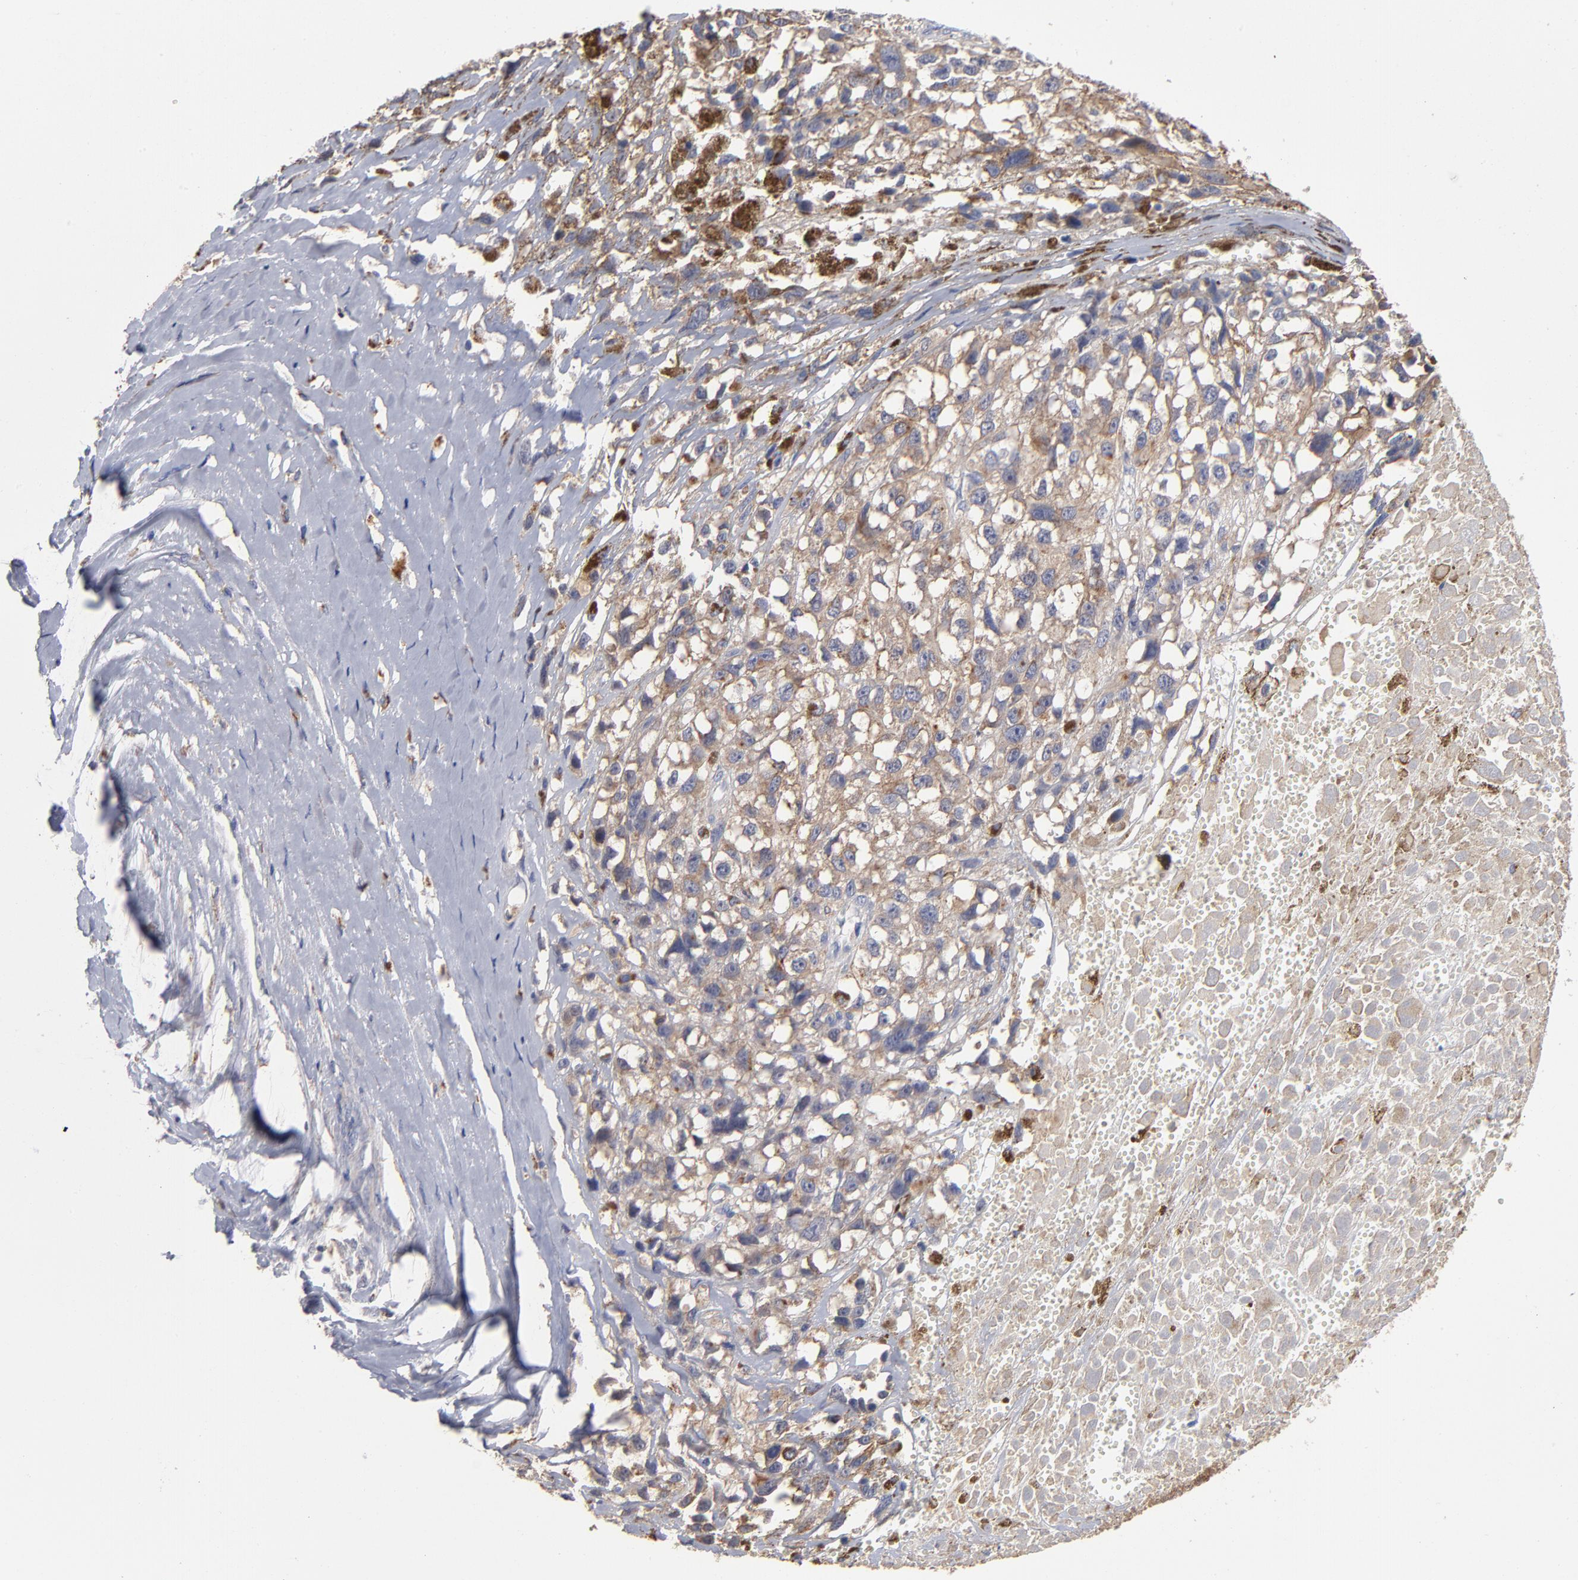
{"staining": {"intensity": "weak", "quantity": ">75%", "location": "cytoplasmic/membranous"}, "tissue": "melanoma", "cell_type": "Tumor cells", "image_type": "cancer", "snomed": [{"axis": "morphology", "description": "Malignant melanoma, Metastatic site"}, {"axis": "topography", "description": "Lymph node"}], "caption": "Immunohistochemistry (IHC) histopathology image of malignant melanoma (metastatic site) stained for a protein (brown), which shows low levels of weak cytoplasmic/membranous positivity in about >75% of tumor cells.", "gene": "RRAGB", "patient": {"sex": "male", "age": 59}}